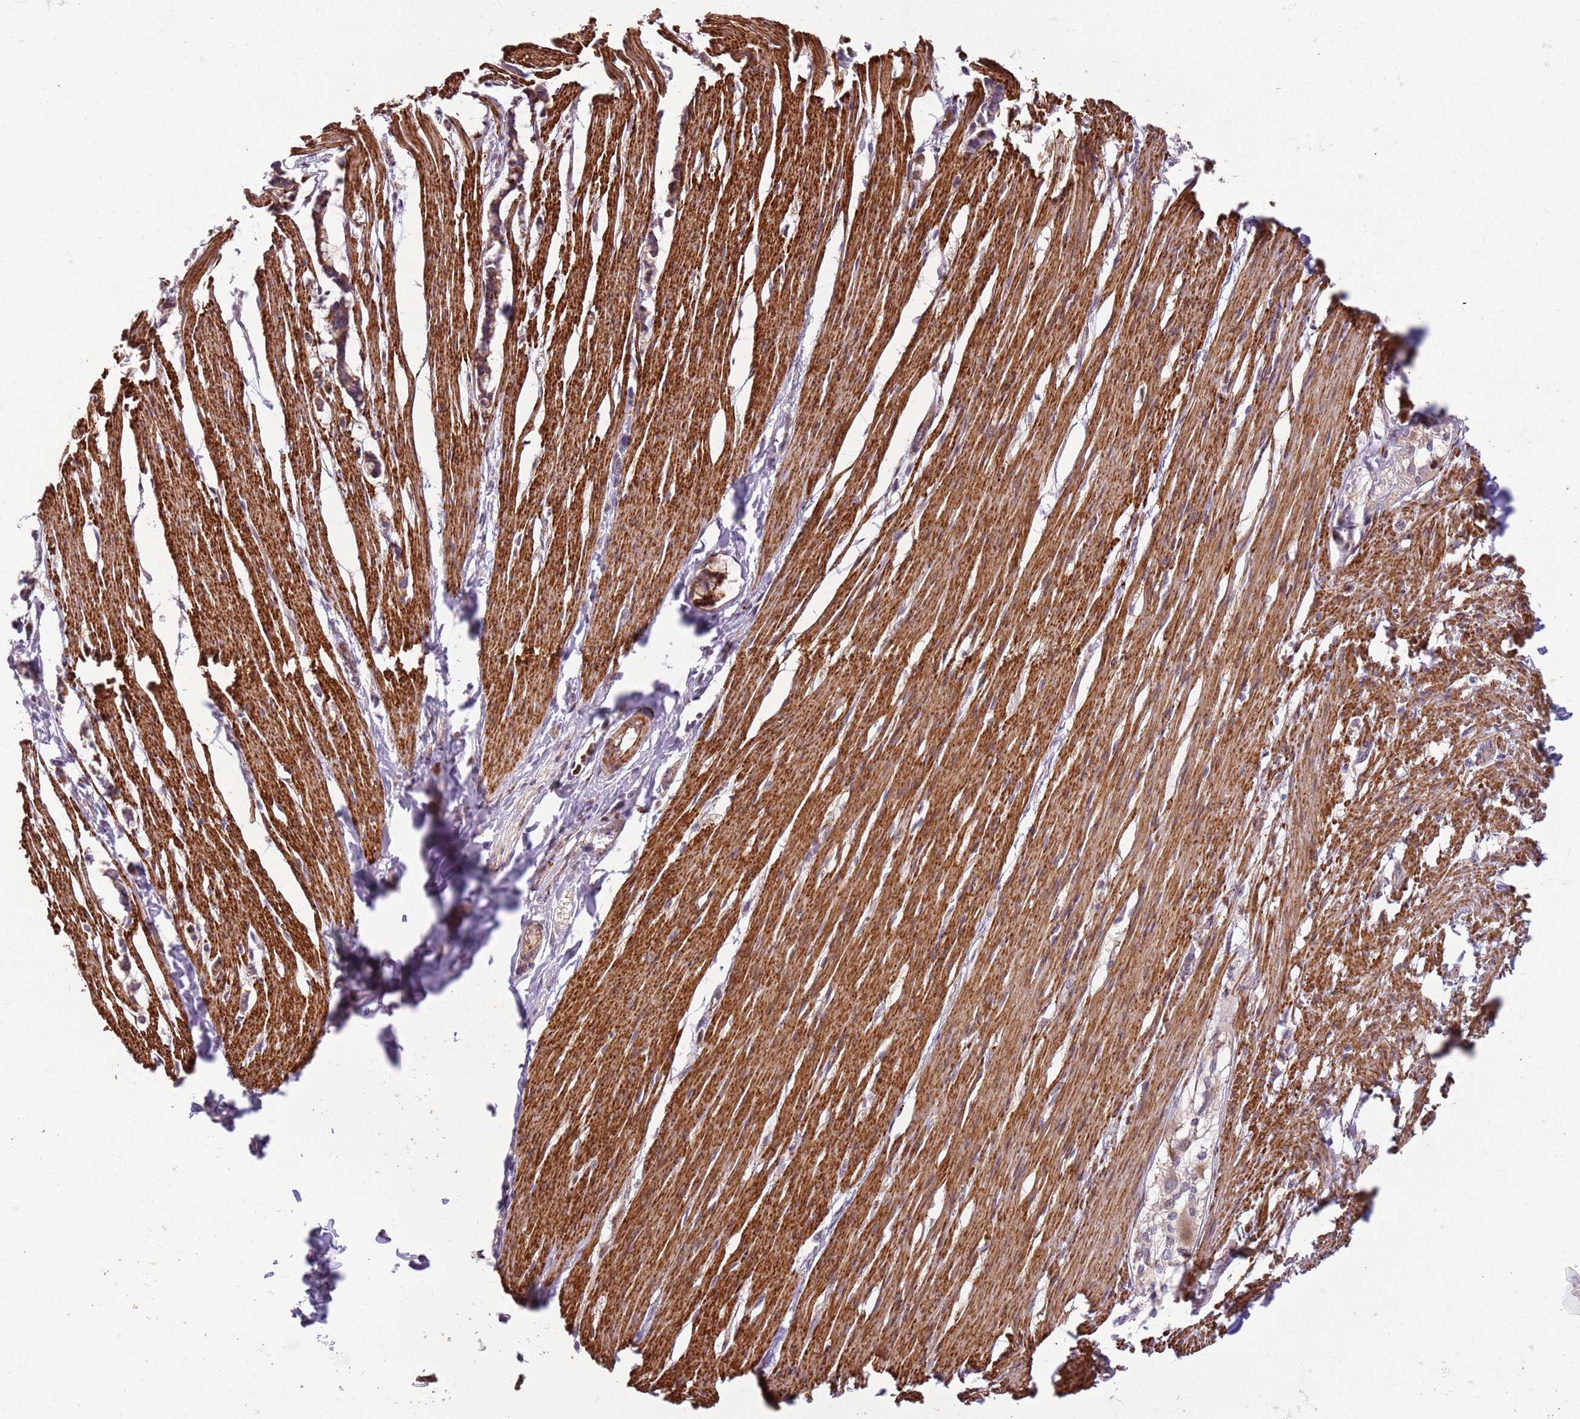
{"staining": {"intensity": "strong", "quantity": ">75%", "location": "cytoplasmic/membranous"}, "tissue": "smooth muscle", "cell_type": "Smooth muscle cells", "image_type": "normal", "snomed": [{"axis": "morphology", "description": "Normal tissue, NOS"}, {"axis": "morphology", "description": "Adenocarcinoma, NOS"}, {"axis": "topography", "description": "Colon"}, {"axis": "topography", "description": "Peripheral nerve tissue"}], "caption": "Human smooth muscle stained for a protein (brown) displays strong cytoplasmic/membranous positive staining in approximately >75% of smooth muscle cells.", "gene": "PVRIG", "patient": {"sex": "male", "age": 14}}